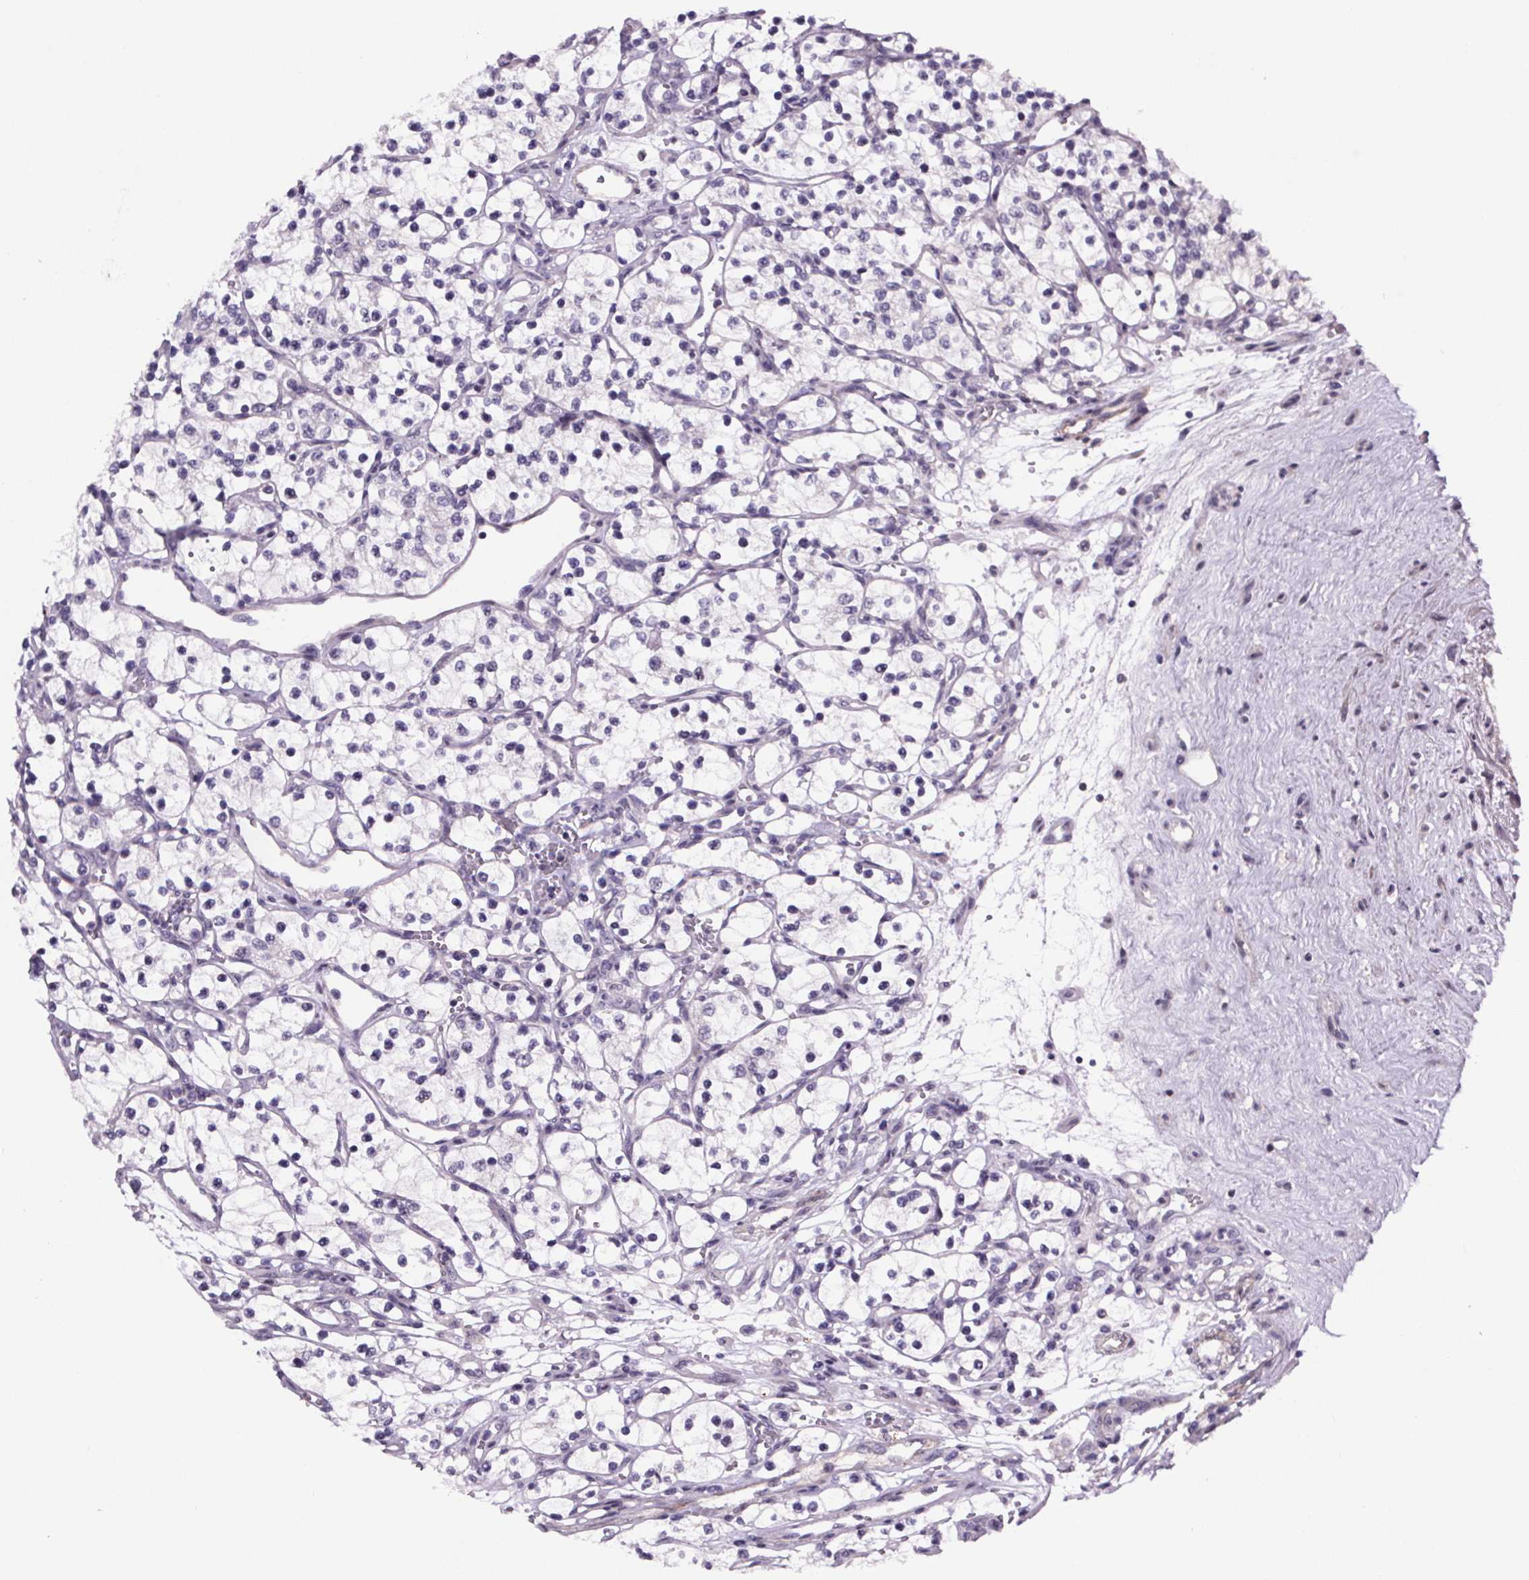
{"staining": {"intensity": "negative", "quantity": "none", "location": "none"}, "tissue": "renal cancer", "cell_type": "Tumor cells", "image_type": "cancer", "snomed": [{"axis": "morphology", "description": "Adenocarcinoma, NOS"}, {"axis": "topography", "description": "Kidney"}], "caption": "This is an IHC micrograph of renal cancer. There is no expression in tumor cells.", "gene": "TTC12", "patient": {"sex": "female", "age": 69}}